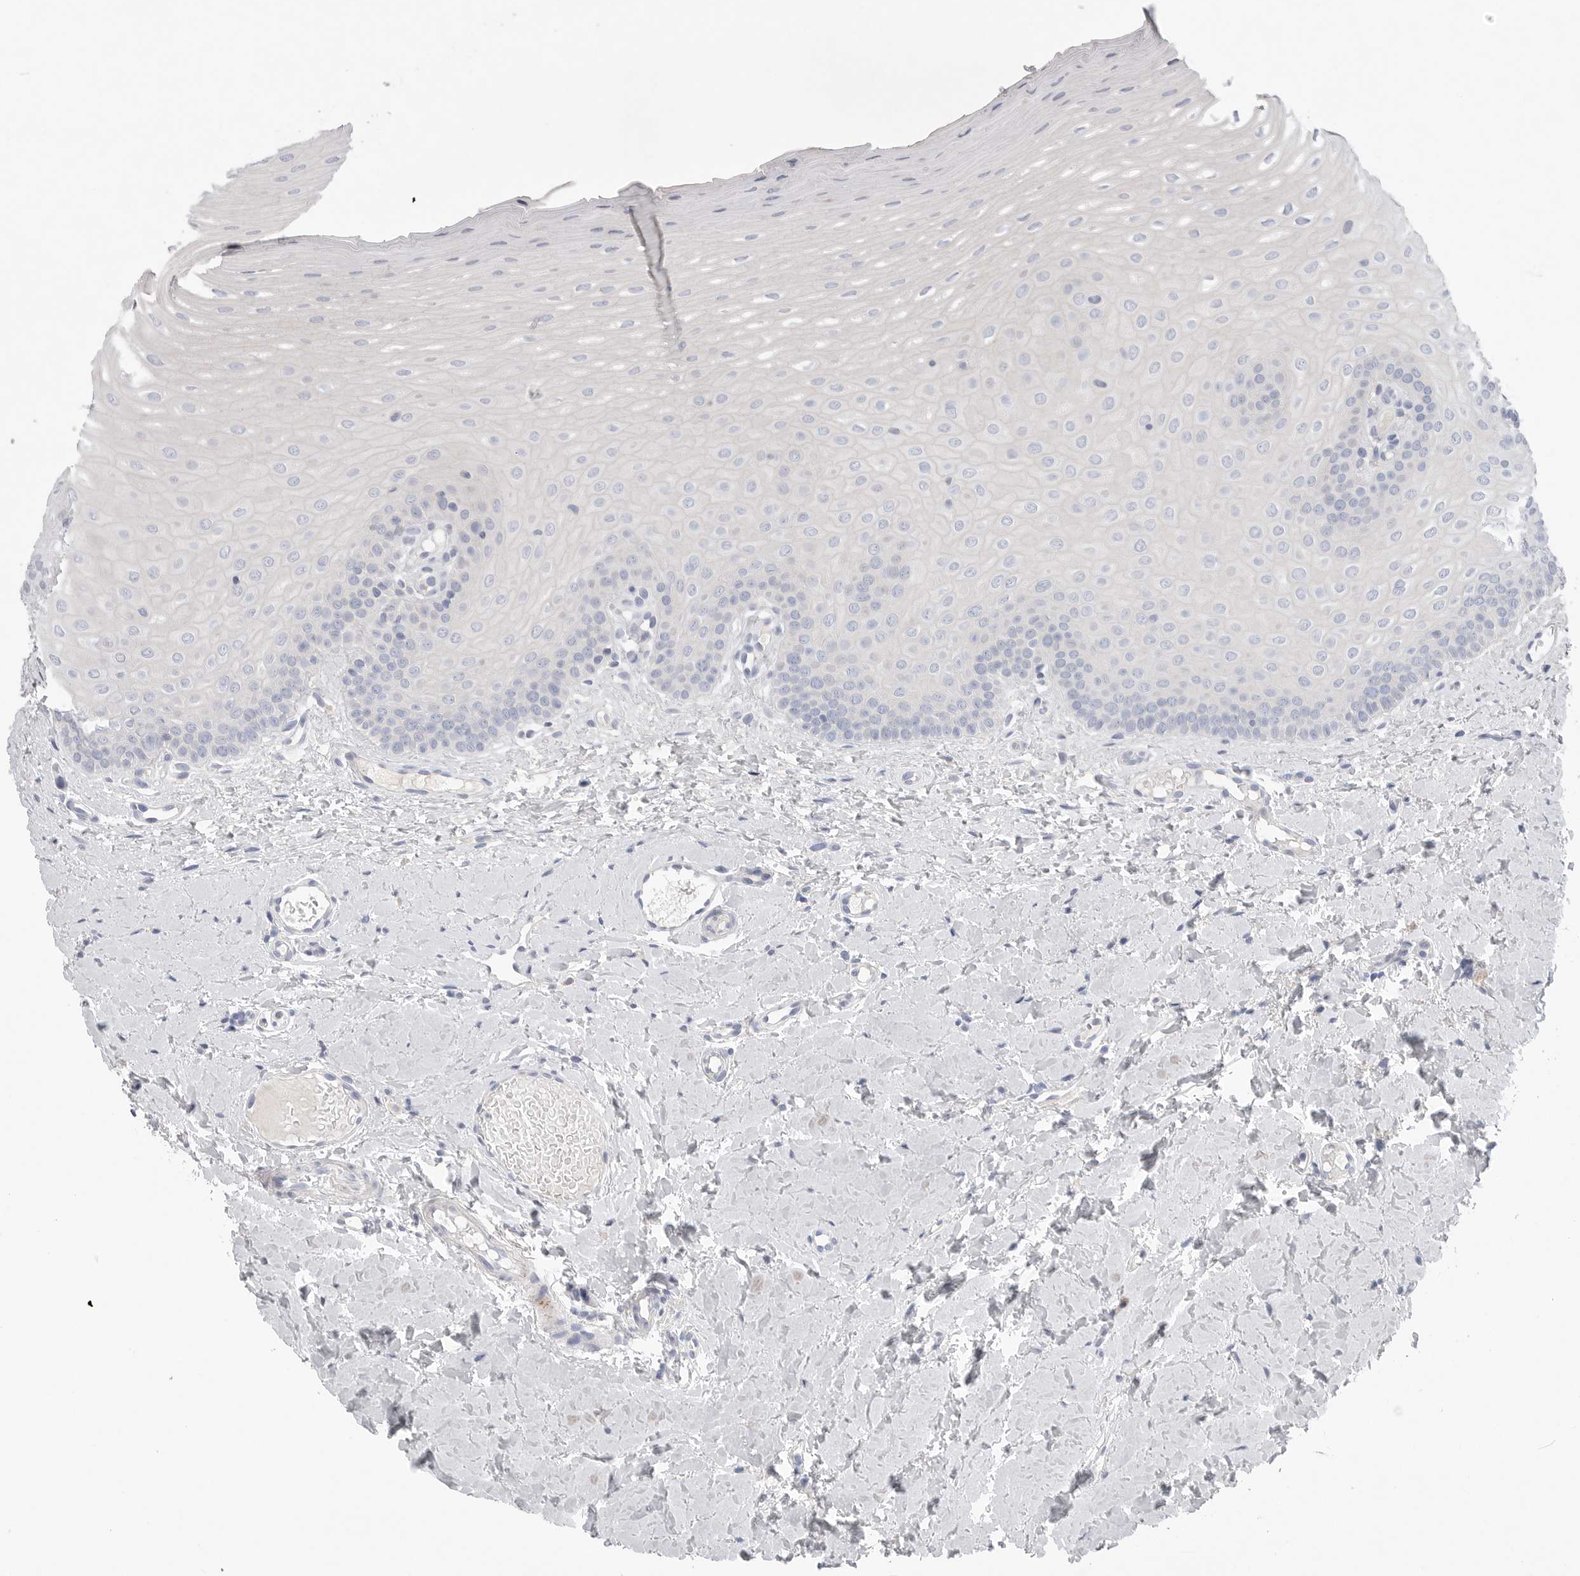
{"staining": {"intensity": "negative", "quantity": "none", "location": "none"}, "tissue": "oral mucosa", "cell_type": "Squamous epithelial cells", "image_type": "normal", "snomed": [{"axis": "morphology", "description": "Normal tissue, NOS"}, {"axis": "topography", "description": "Oral tissue"}], "caption": "A histopathology image of oral mucosa stained for a protein demonstrates no brown staining in squamous epithelial cells.", "gene": "CAMK2B", "patient": {"sex": "female", "age": 39}}